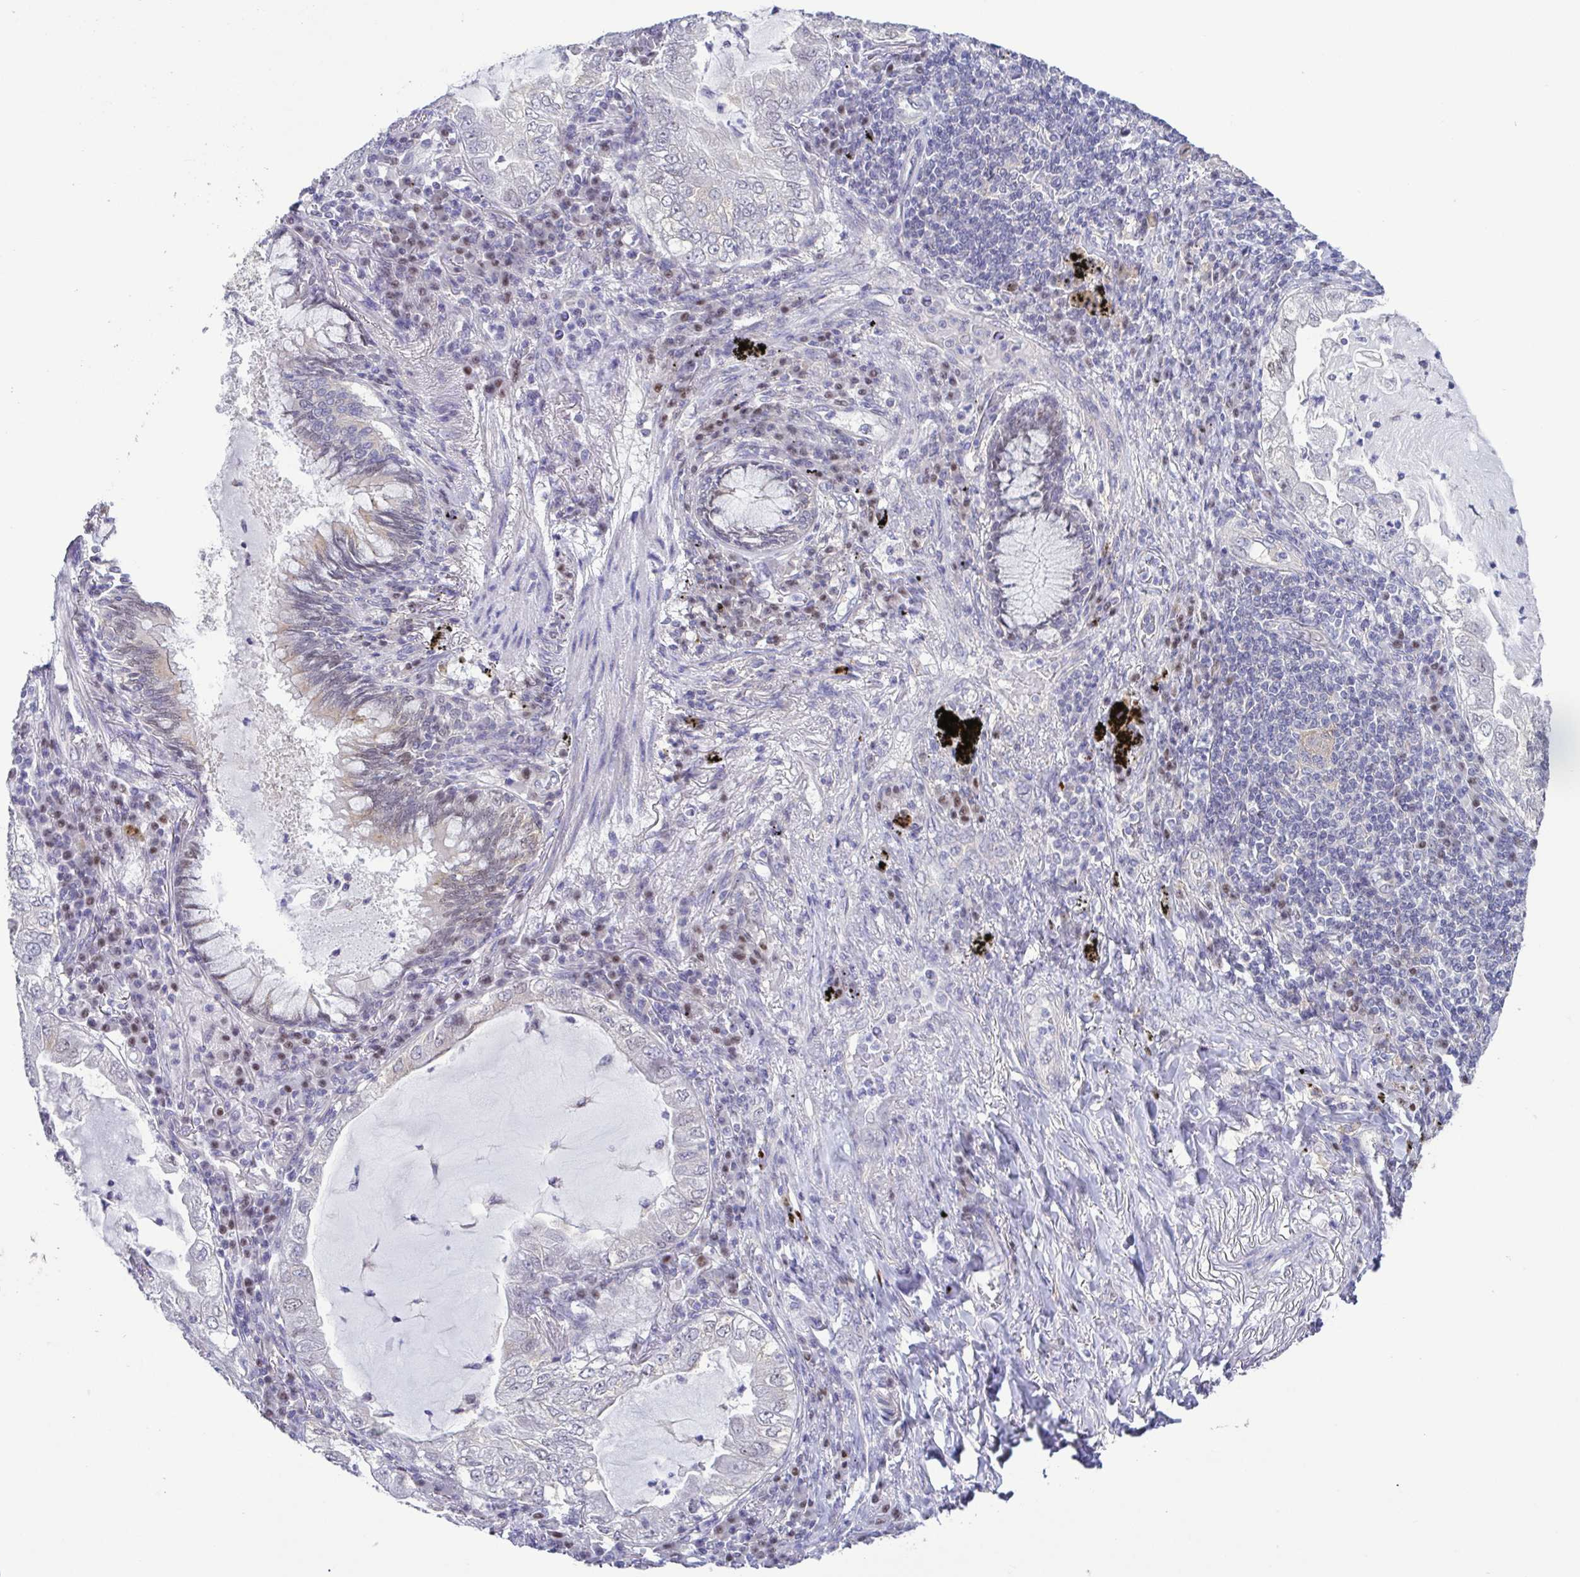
{"staining": {"intensity": "negative", "quantity": "none", "location": "none"}, "tissue": "lung cancer", "cell_type": "Tumor cells", "image_type": "cancer", "snomed": [{"axis": "morphology", "description": "Adenocarcinoma, NOS"}, {"axis": "topography", "description": "Lung"}], "caption": "Tumor cells are negative for brown protein staining in lung cancer. (IHC, brightfield microscopy, high magnification).", "gene": "UBE2Q1", "patient": {"sex": "female", "age": 73}}